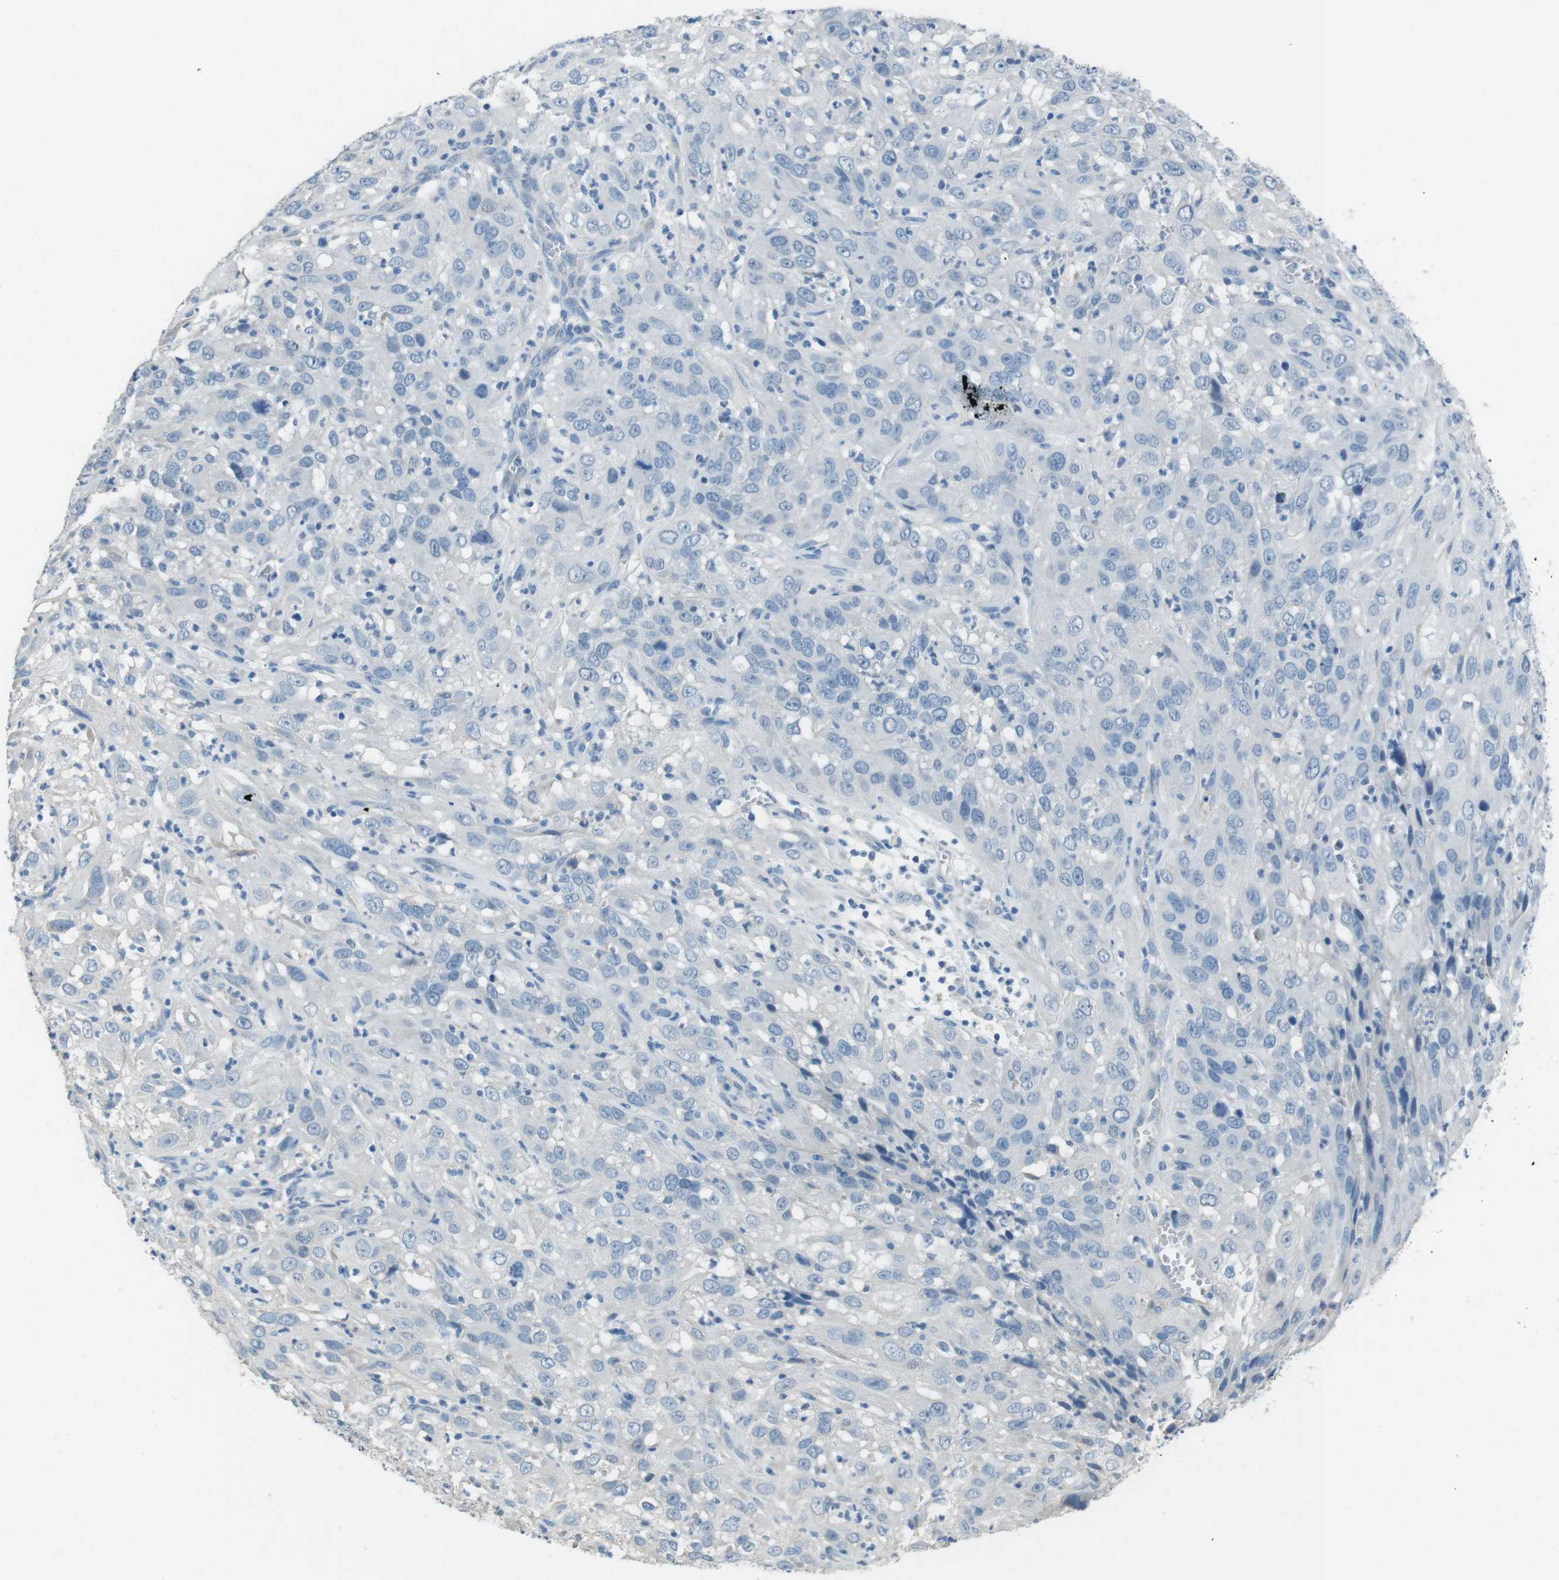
{"staining": {"intensity": "negative", "quantity": "none", "location": "none"}, "tissue": "cervical cancer", "cell_type": "Tumor cells", "image_type": "cancer", "snomed": [{"axis": "morphology", "description": "Squamous cell carcinoma, NOS"}, {"axis": "topography", "description": "Cervix"}], "caption": "Immunohistochemical staining of cervical cancer shows no significant staining in tumor cells. (Stains: DAB (3,3'-diaminobenzidine) immunohistochemistry (IHC) with hematoxylin counter stain, Microscopy: brightfield microscopy at high magnification).", "gene": "CYP2C8", "patient": {"sex": "female", "age": 32}}